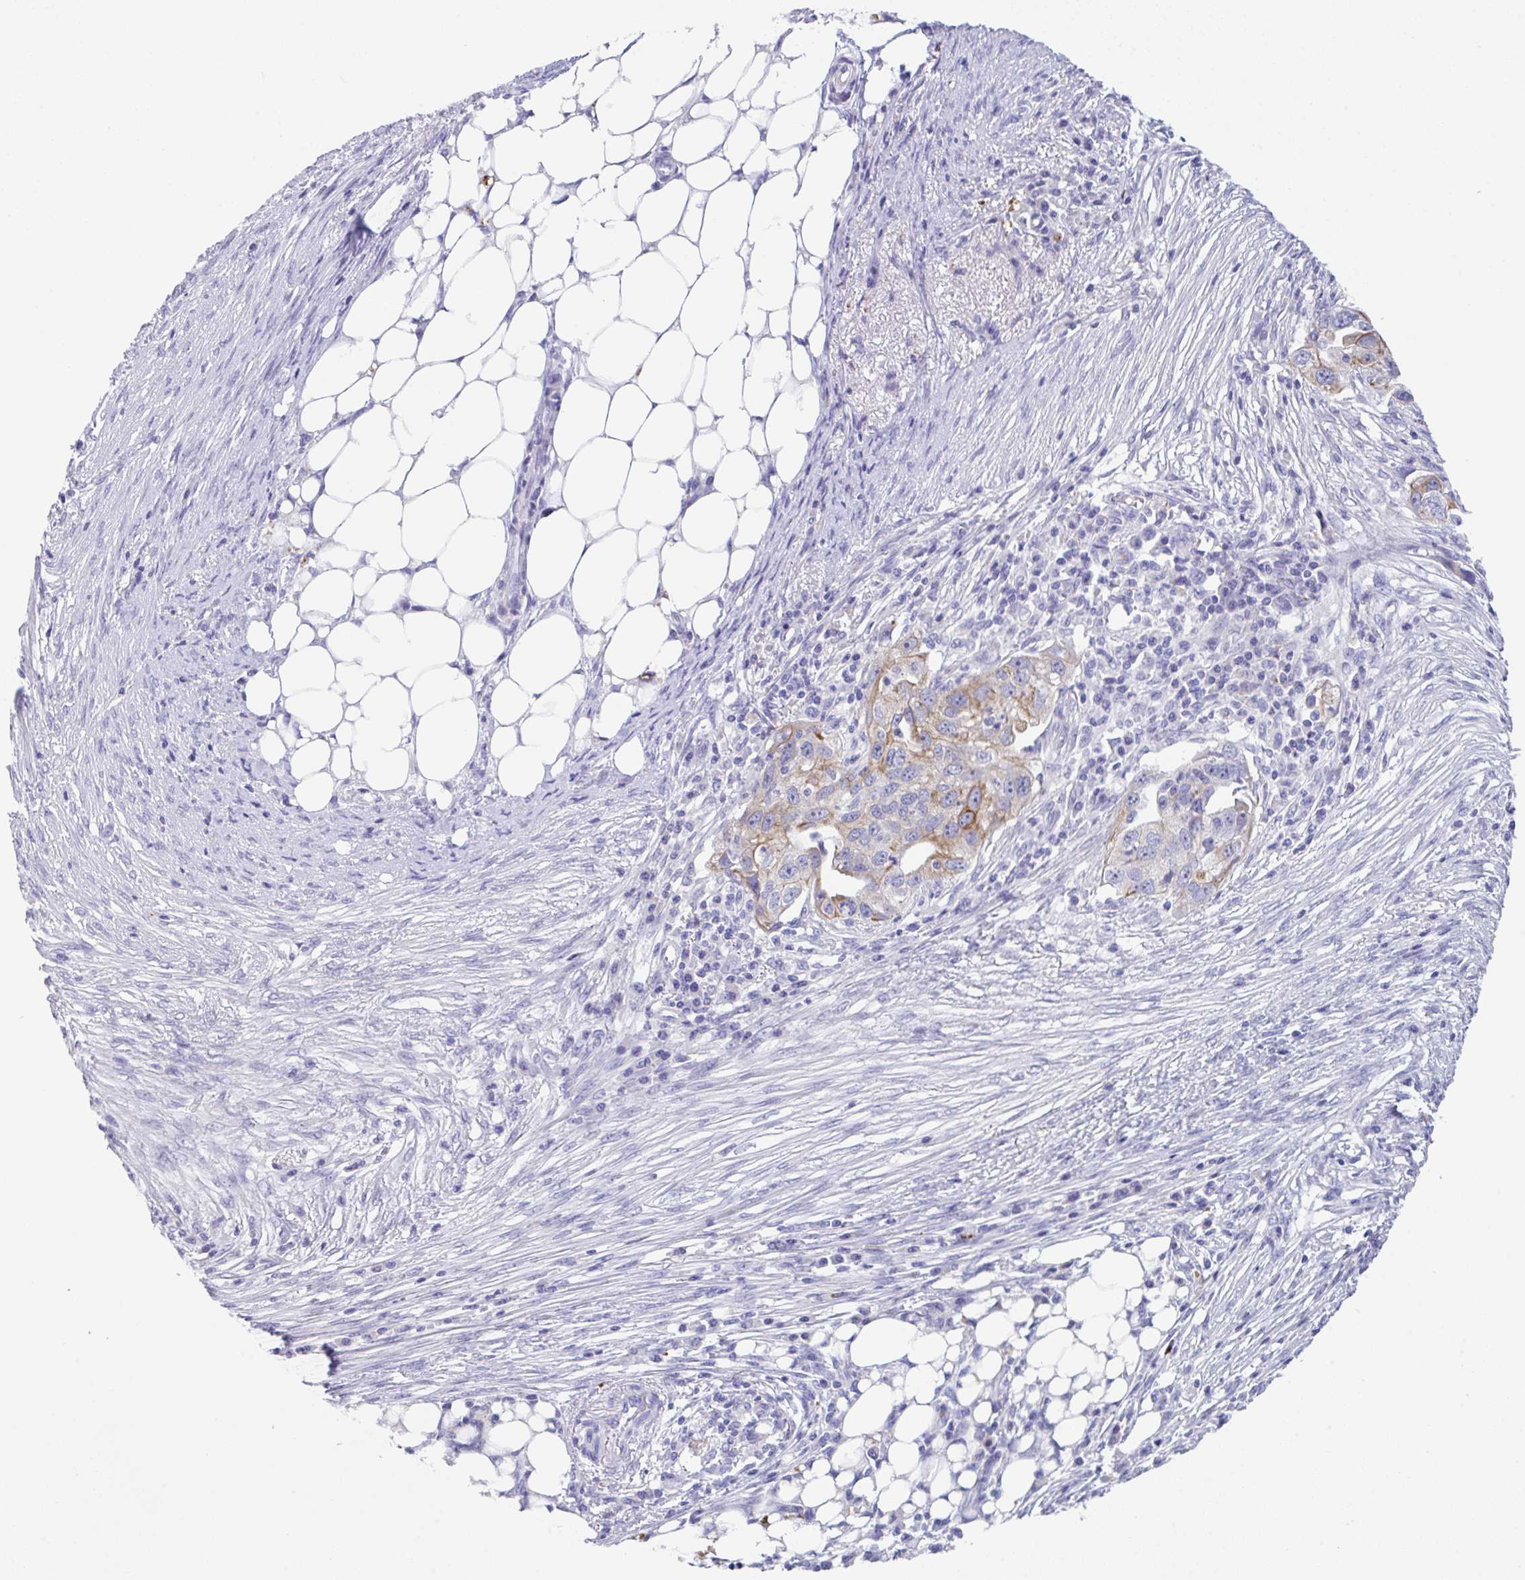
{"staining": {"intensity": "moderate", "quantity": "<25%", "location": "cytoplasmic/membranous"}, "tissue": "ovarian cancer", "cell_type": "Tumor cells", "image_type": "cancer", "snomed": [{"axis": "morphology", "description": "Carcinoma, endometroid"}, {"axis": "morphology", "description": "Cystadenocarcinoma, serous, NOS"}, {"axis": "topography", "description": "Ovary"}], "caption": "Protein analysis of ovarian endometroid carcinoma tissue demonstrates moderate cytoplasmic/membranous staining in approximately <25% of tumor cells.", "gene": "TRAF4", "patient": {"sex": "female", "age": 45}}